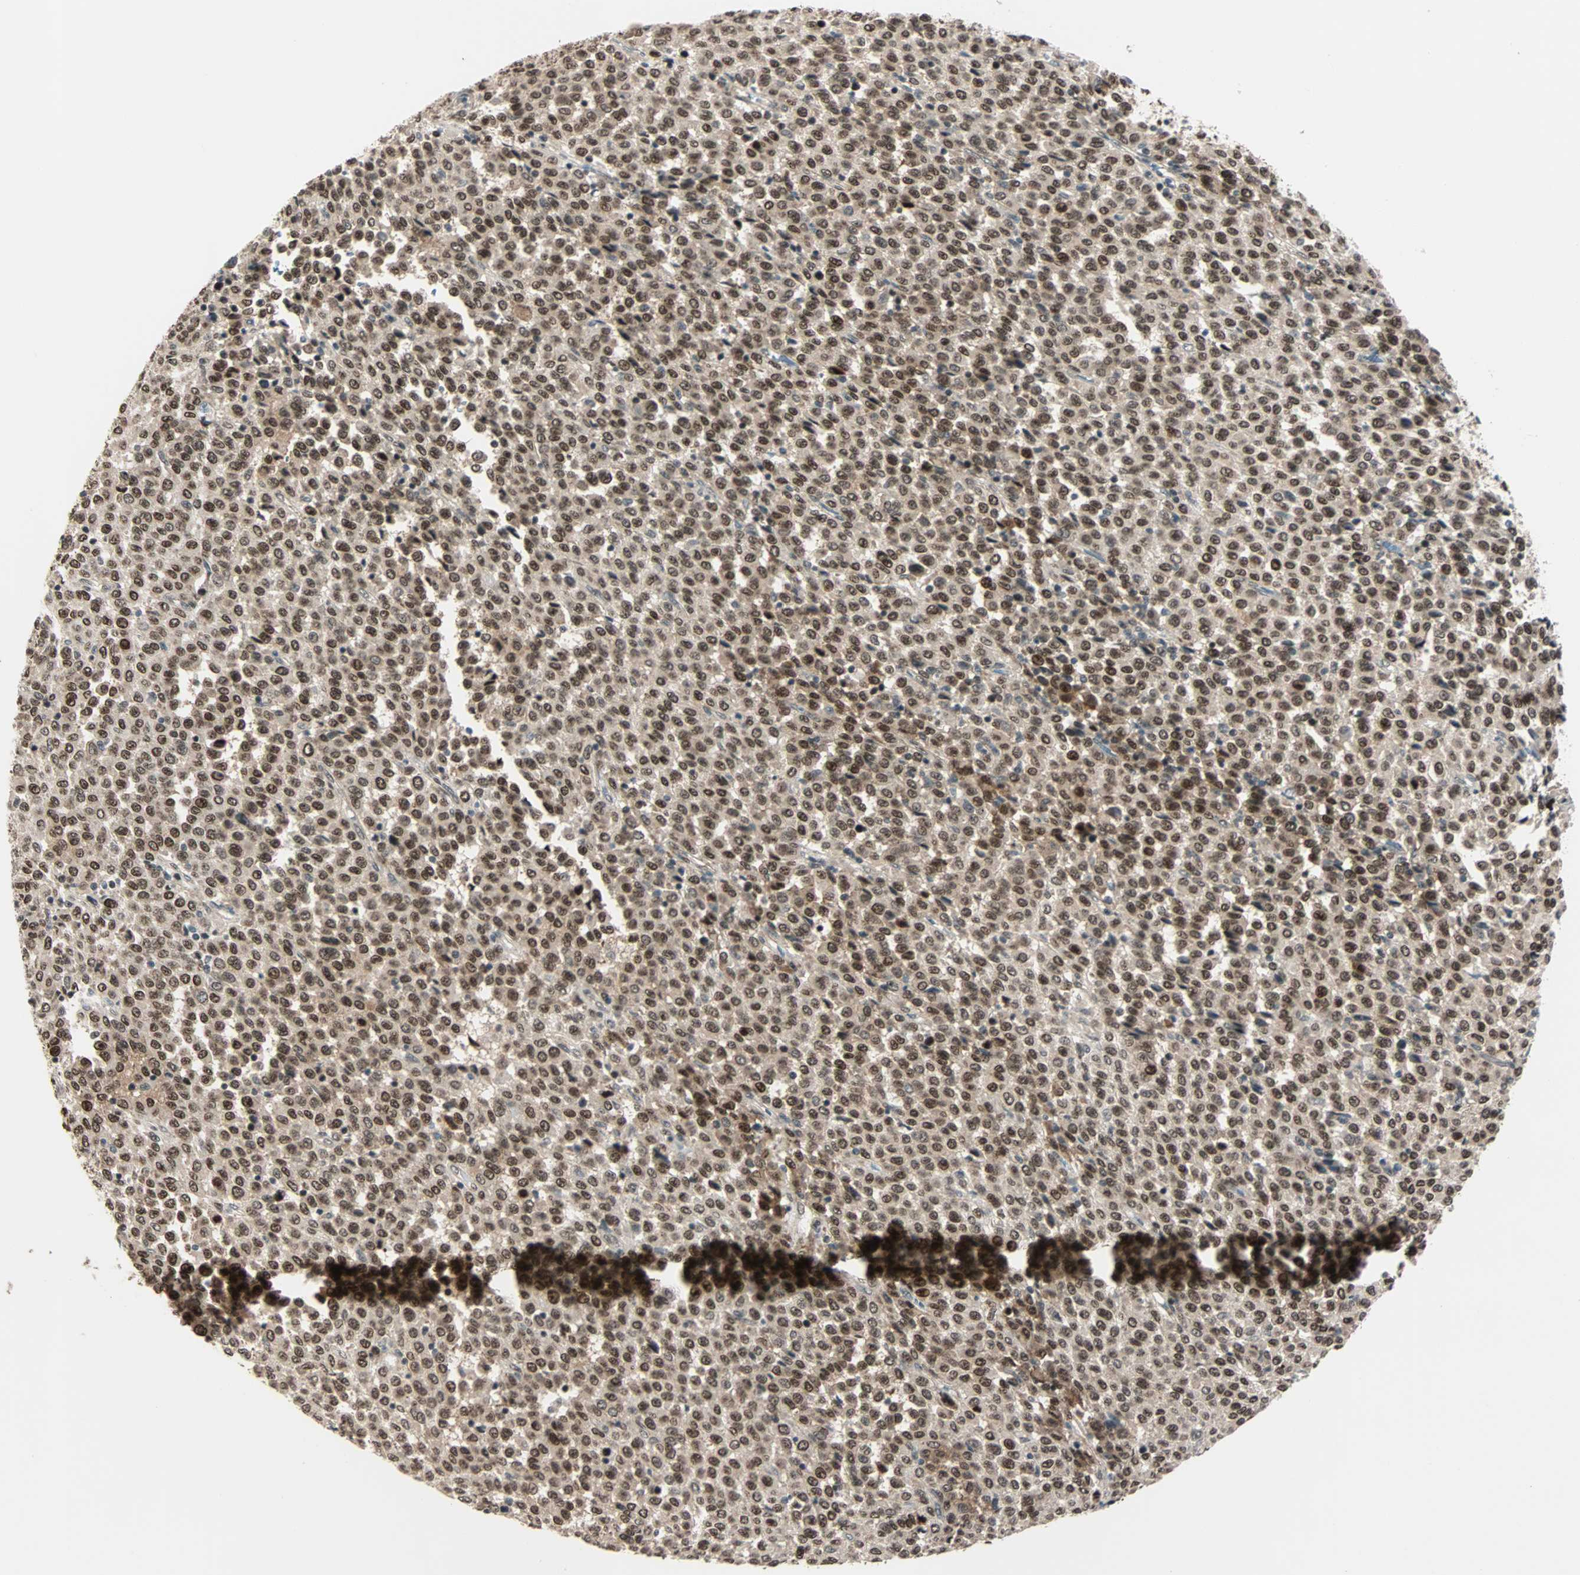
{"staining": {"intensity": "moderate", "quantity": ">75%", "location": "cytoplasmic/membranous,nuclear"}, "tissue": "melanoma", "cell_type": "Tumor cells", "image_type": "cancer", "snomed": [{"axis": "morphology", "description": "Malignant melanoma, Metastatic site"}, {"axis": "topography", "description": "Pancreas"}], "caption": "A brown stain shows moderate cytoplasmic/membranous and nuclear expression of a protein in human melanoma tumor cells.", "gene": "CBX4", "patient": {"sex": "female", "age": 30}}